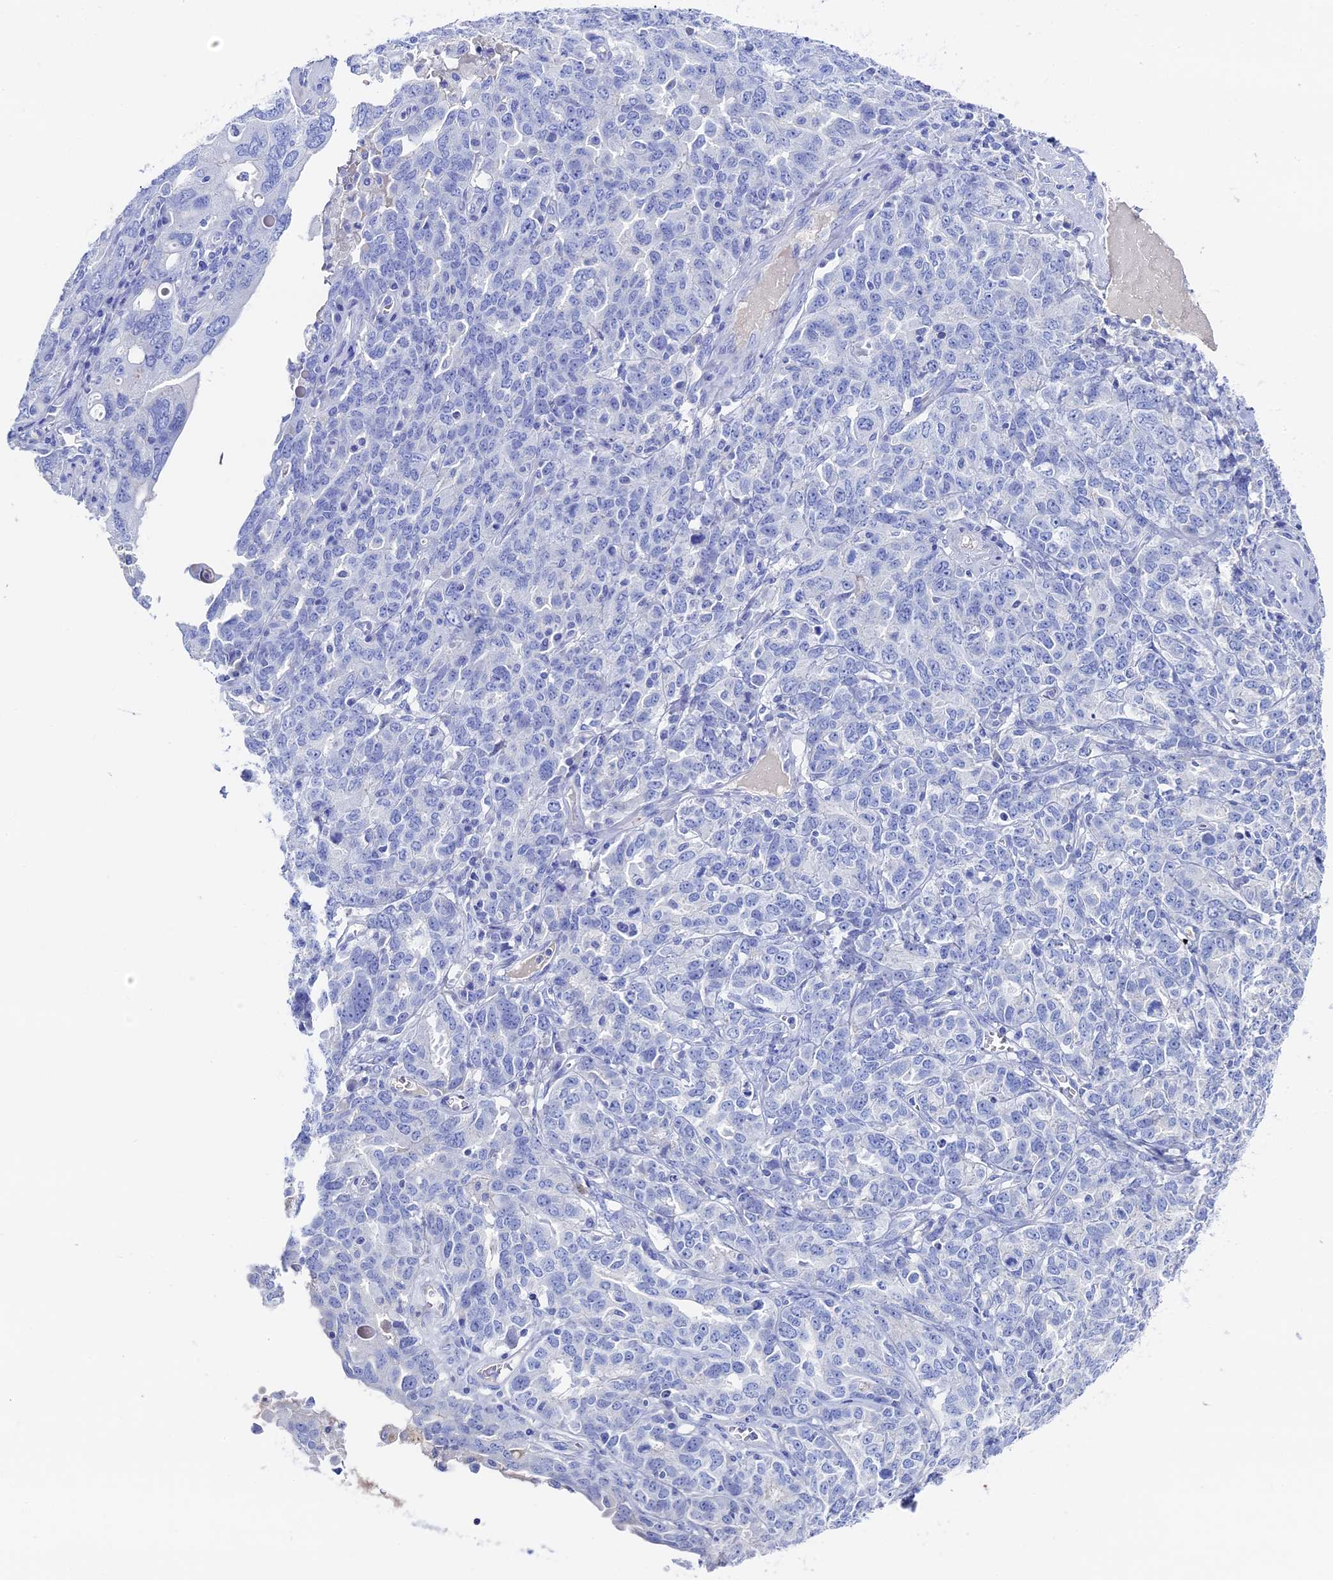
{"staining": {"intensity": "negative", "quantity": "none", "location": "none"}, "tissue": "ovarian cancer", "cell_type": "Tumor cells", "image_type": "cancer", "snomed": [{"axis": "morphology", "description": "Carcinoma, endometroid"}, {"axis": "topography", "description": "Ovary"}], "caption": "A histopathology image of human ovarian endometroid carcinoma is negative for staining in tumor cells. The staining is performed using DAB brown chromogen with nuclei counter-stained in using hematoxylin.", "gene": "UNC119", "patient": {"sex": "female", "age": 62}}